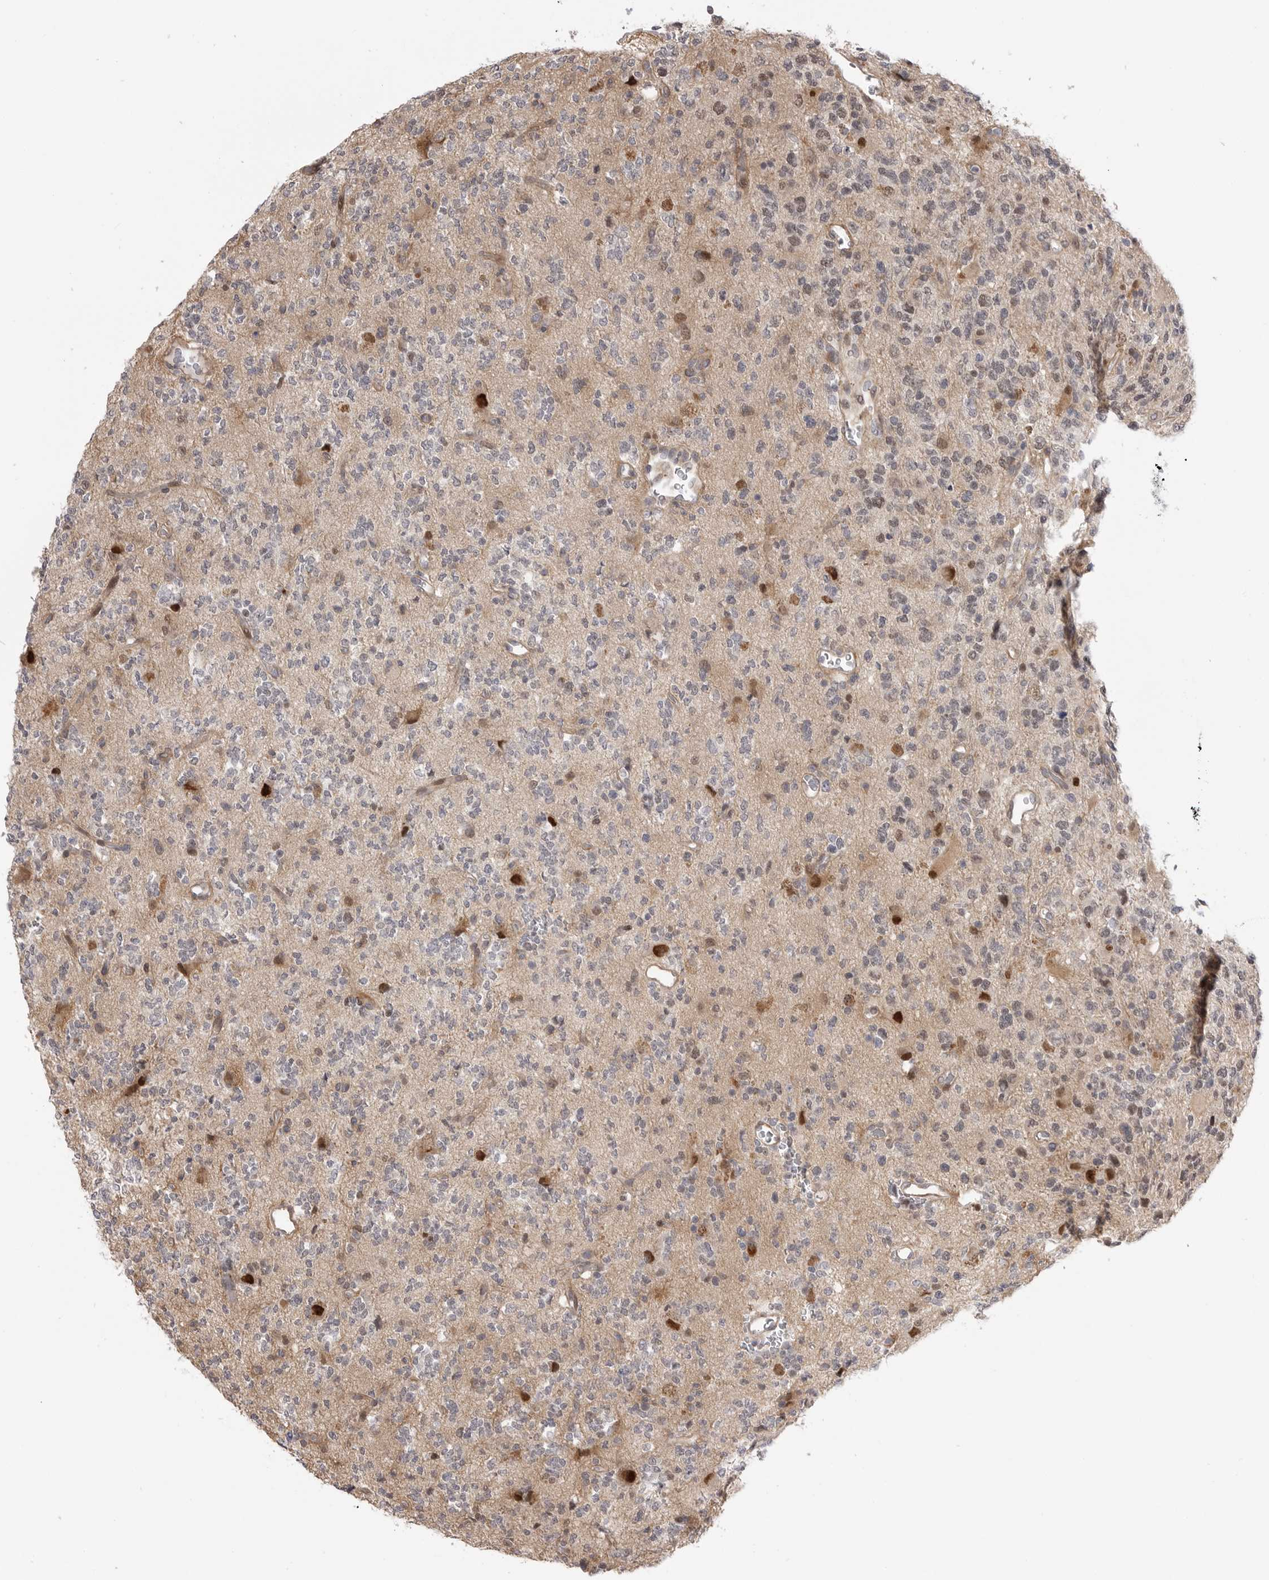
{"staining": {"intensity": "weak", "quantity": "25%-75%", "location": "cytoplasmic/membranous,nuclear"}, "tissue": "glioma", "cell_type": "Tumor cells", "image_type": "cancer", "snomed": [{"axis": "morphology", "description": "Glioma, malignant, High grade"}, {"axis": "topography", "description": "Brain"}], "caption": "Weak cytoplasmic/membranous and nuclear staining for a protein is present in approximately 25%-75% of tumor cells of glioma using IHC.", "gene": "GGT6", "patient": {"sex": "female", "age": 62}}